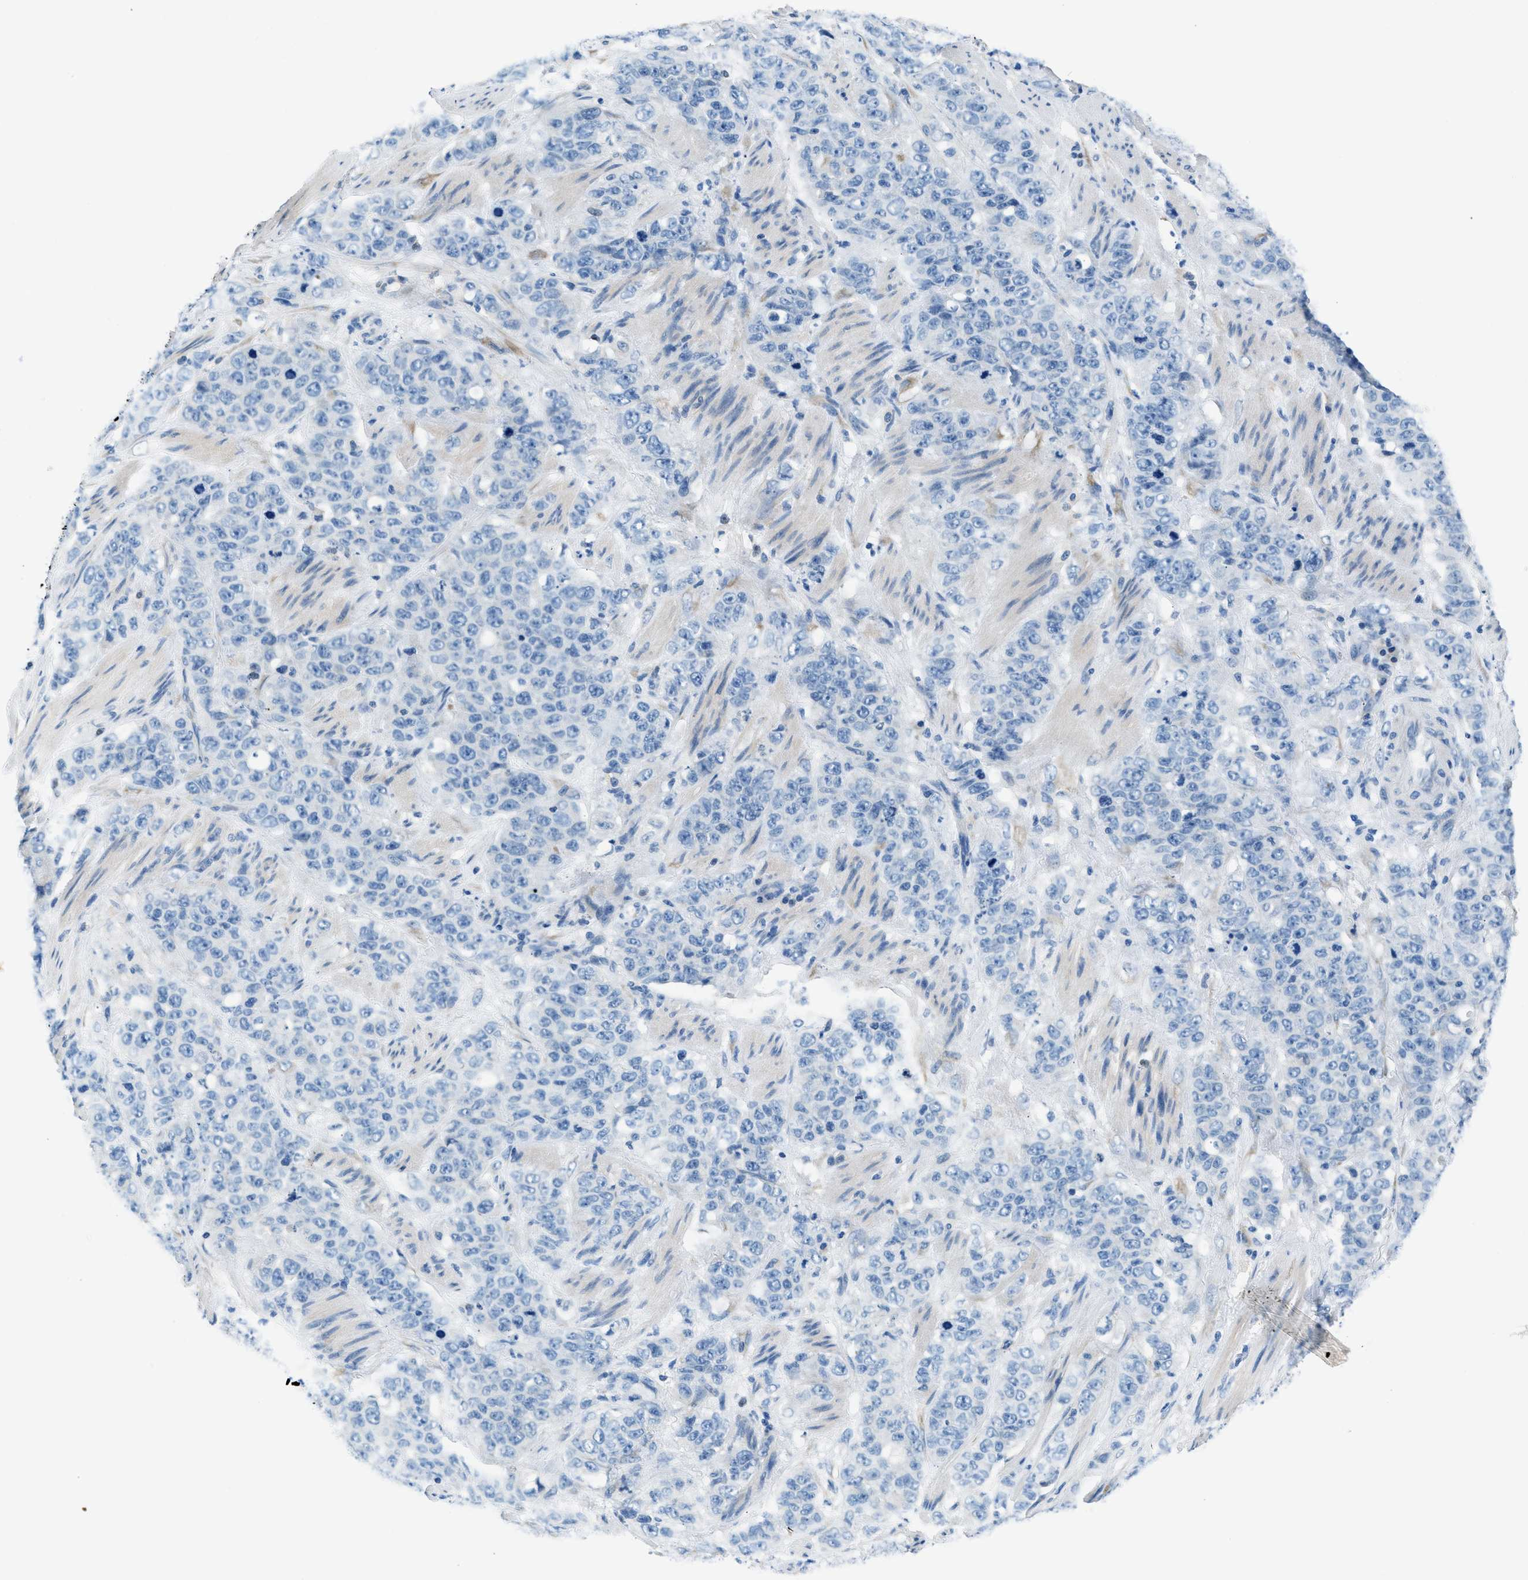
{"staining": {"intensity": "negative", "quantity": "none", "location": "none"}, "tissue": "stomach cancer", "cell_type": "Tumor cells", "image_type": "cancer", "snomed": [{"axis": "morphology", "description": "Adenocarcinoma, NOS"}, {"axis": "topography", "description": "Stomach"}], "caption": "Micrograph shows no significant protein staining in tumor cells of stomach adenocarcinoma.", "gene": "CLDN18", "patient": {"sex": "male", "age": 48}}